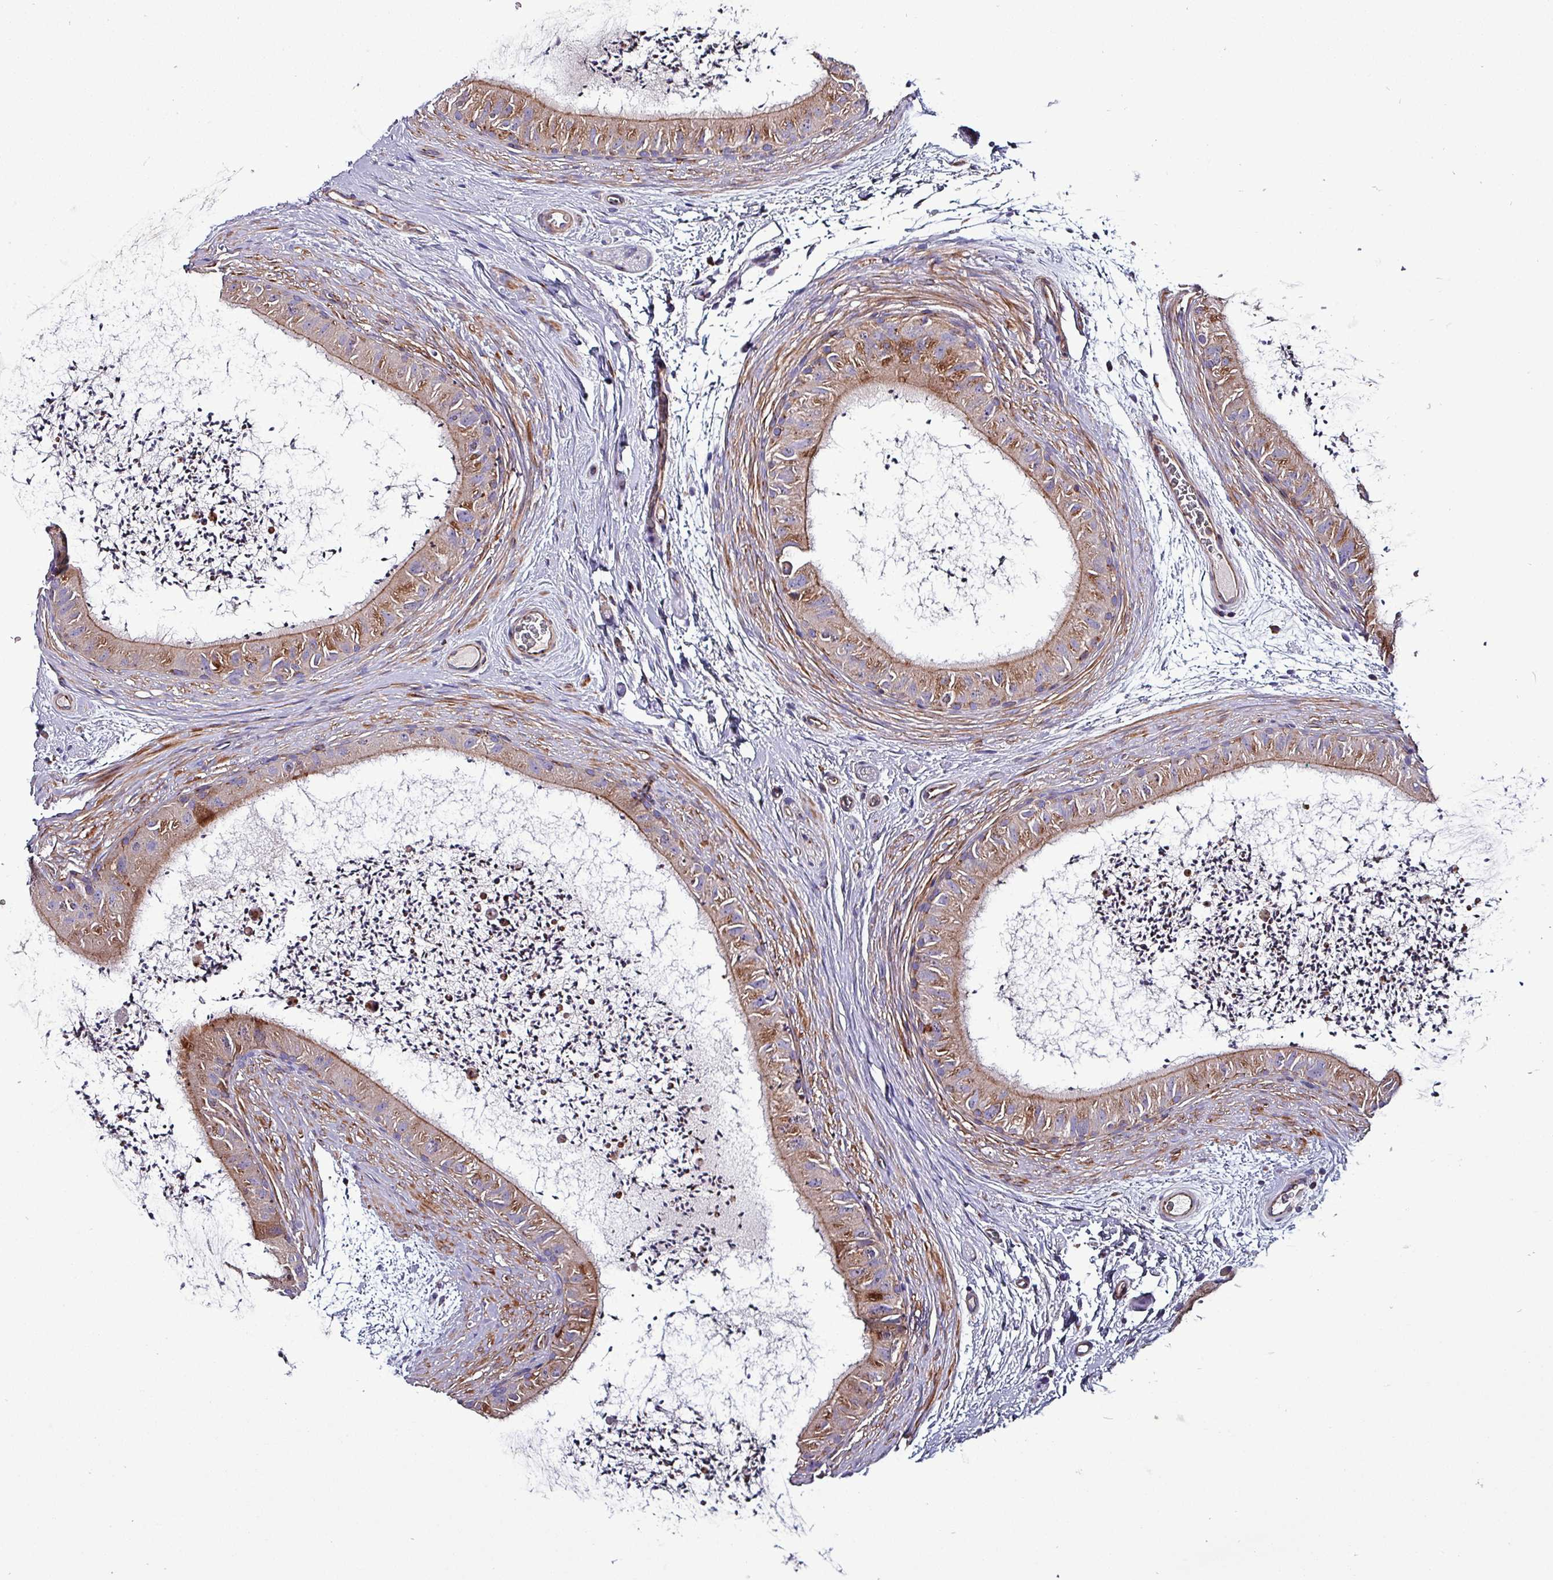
{"staining": {"intensity": "moderate", "quantity": ">75%", "location": "cytoplasmic/membranous"}, "tissue": "epididymis", "cell_type": "Glandular cells", "image_type": "normal", "snomed": [{"axis": "morphology", "description": "Normal tissue, NOS"}, {"axis": "topography", "description": "Epididymis"}], "caption": "This micrograph reveals IHC staining of benign human epididymis, with medium moderate cytoplasmic/membranous expression in about >75% of glandular cells.", "gene": "VAMP4", "patient": {"sex": "male", "age": 50}}